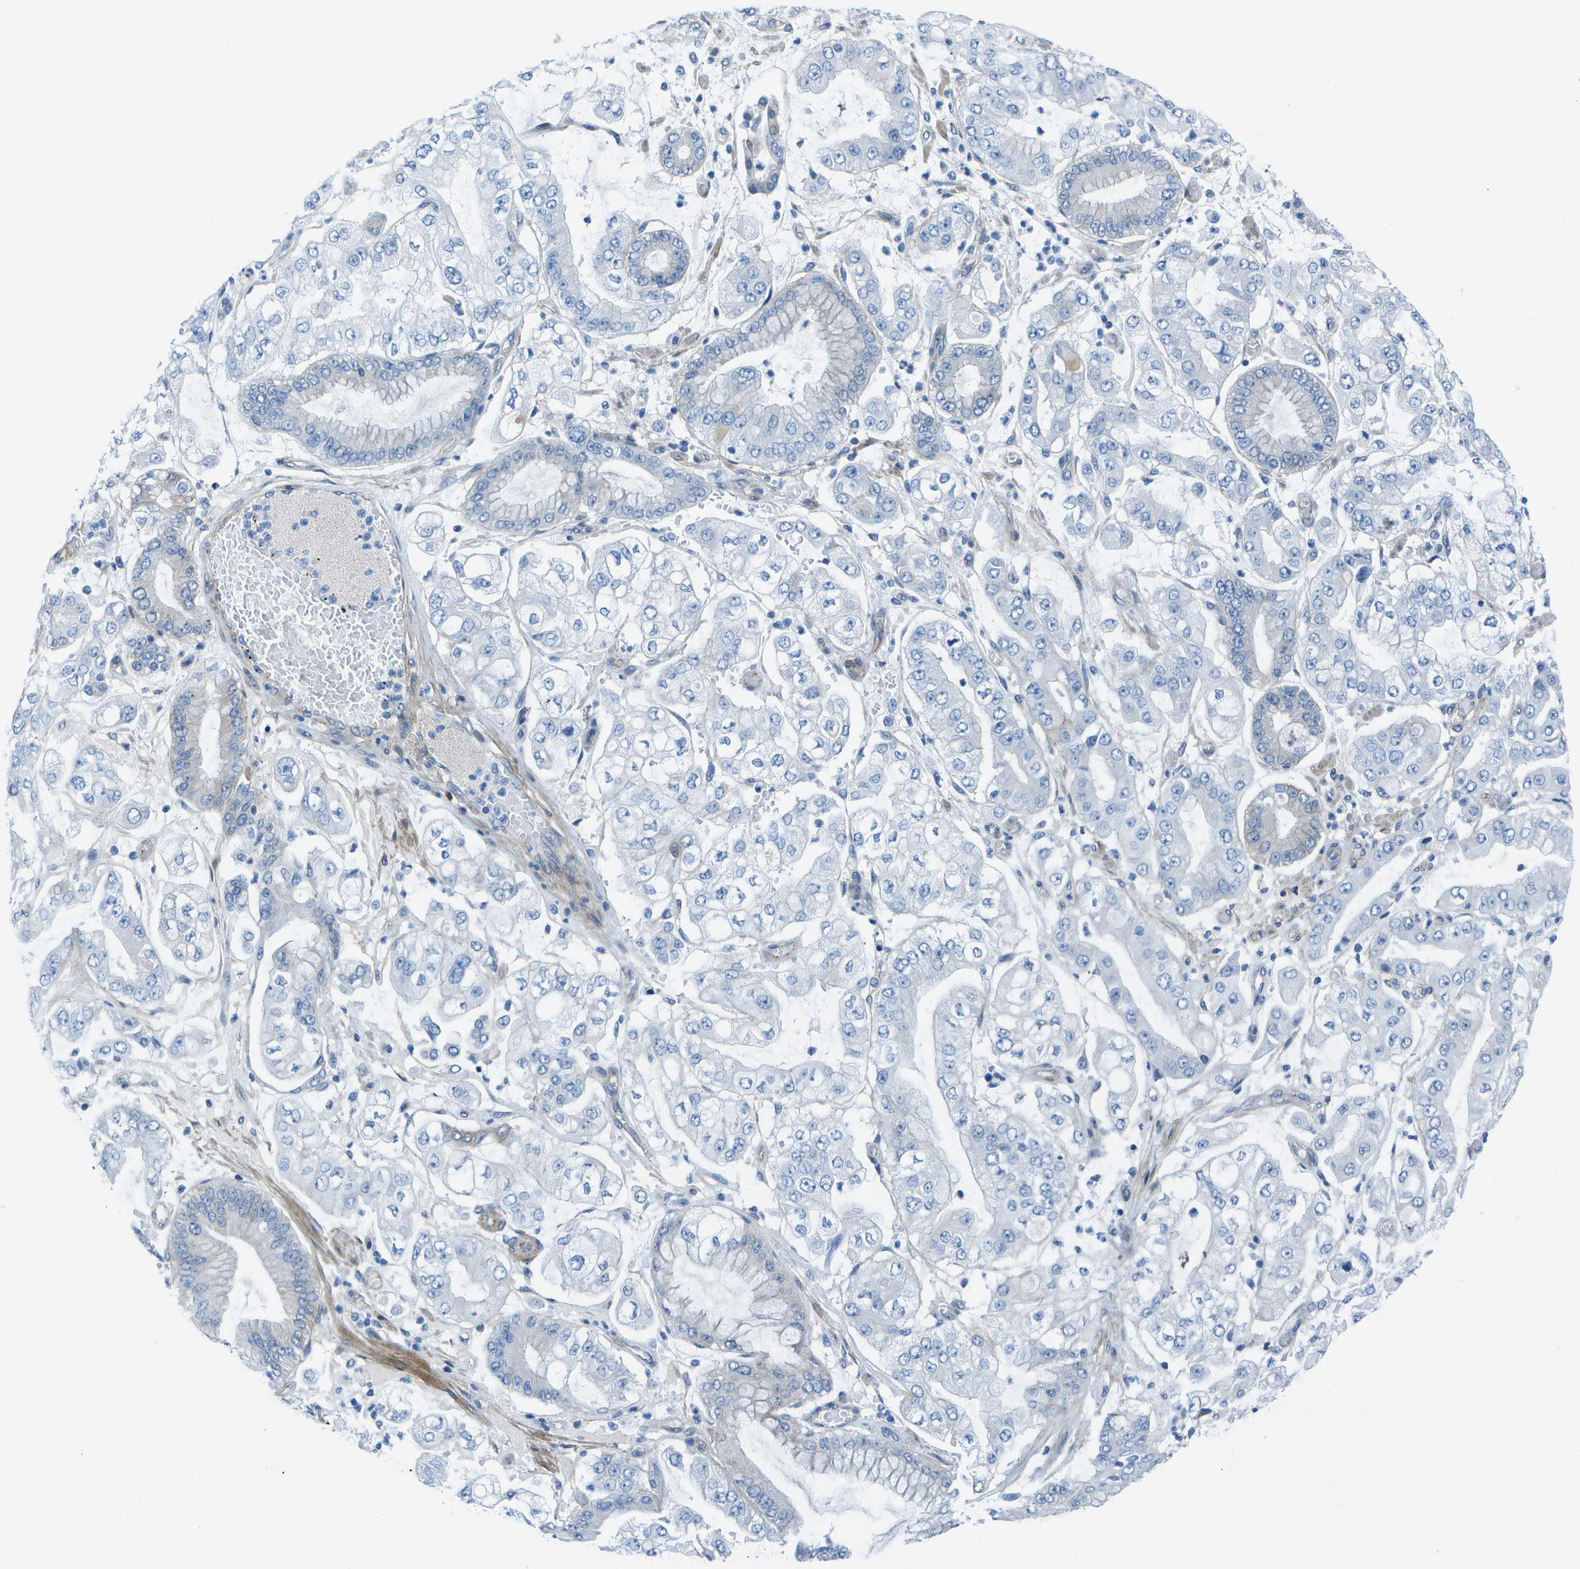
{"staining": {"intensity": "negative", "quantity": "none", "location": "none"}, "tissue": "stomach cancer", "cell_type": "Tumor cells", "image_type": "cancer", "snomed": [{"axis": "morphology", "description": "Adenocarcinoma, NOS"}, {"axis": "topography", "description": "Stomach"}], "caption": "Tumor cells show no significant protein positivity in stomach adenocarcinoma.", "gene": "SORBS3", "patient": {"sex": "male", "age": 76}}